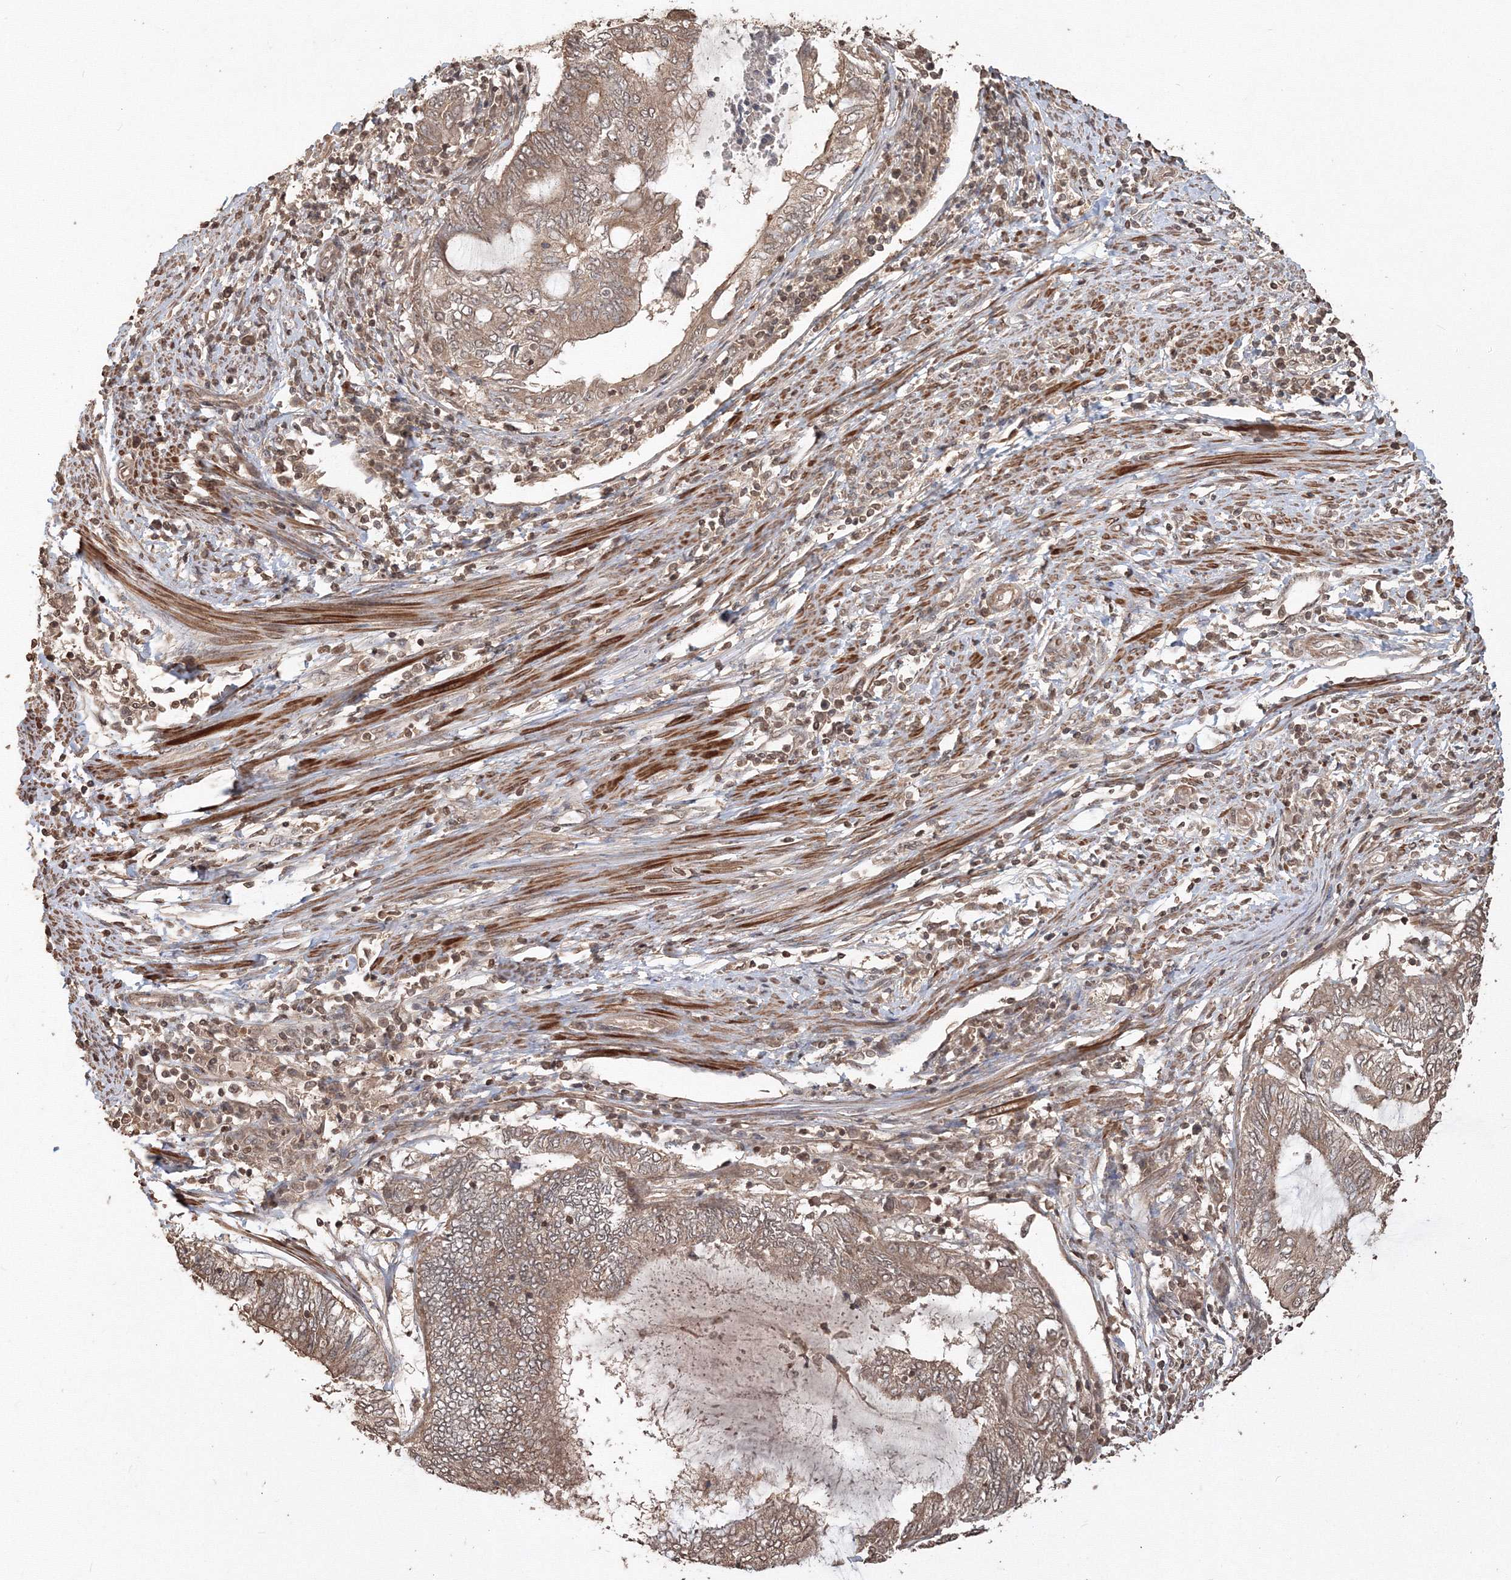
{"staining": {"intensity": "moderate", "quantity": ">75%", "location": "cytoplasmic/membranous"}, "tissue": "endometrial cancer", "cell_type": "Tumor cells", "image_type": "cancer", "snomed": [{"axis": "morphology", "description": "Adenocarcinoma, NOS"}, {"axis": "topography", "description": "Uterus"}, {"axis": "topography", "description": "Endometrium"}], "caption": "There is medium levels of moderate cytoplasmic/membranous expression in tumor cells of adenocarcinoma (endometrial), as demonstrated by immunohistochemical staining (brown color).", "gene": "CCDC122", "patient": {"sex": "female", "age": 70}}